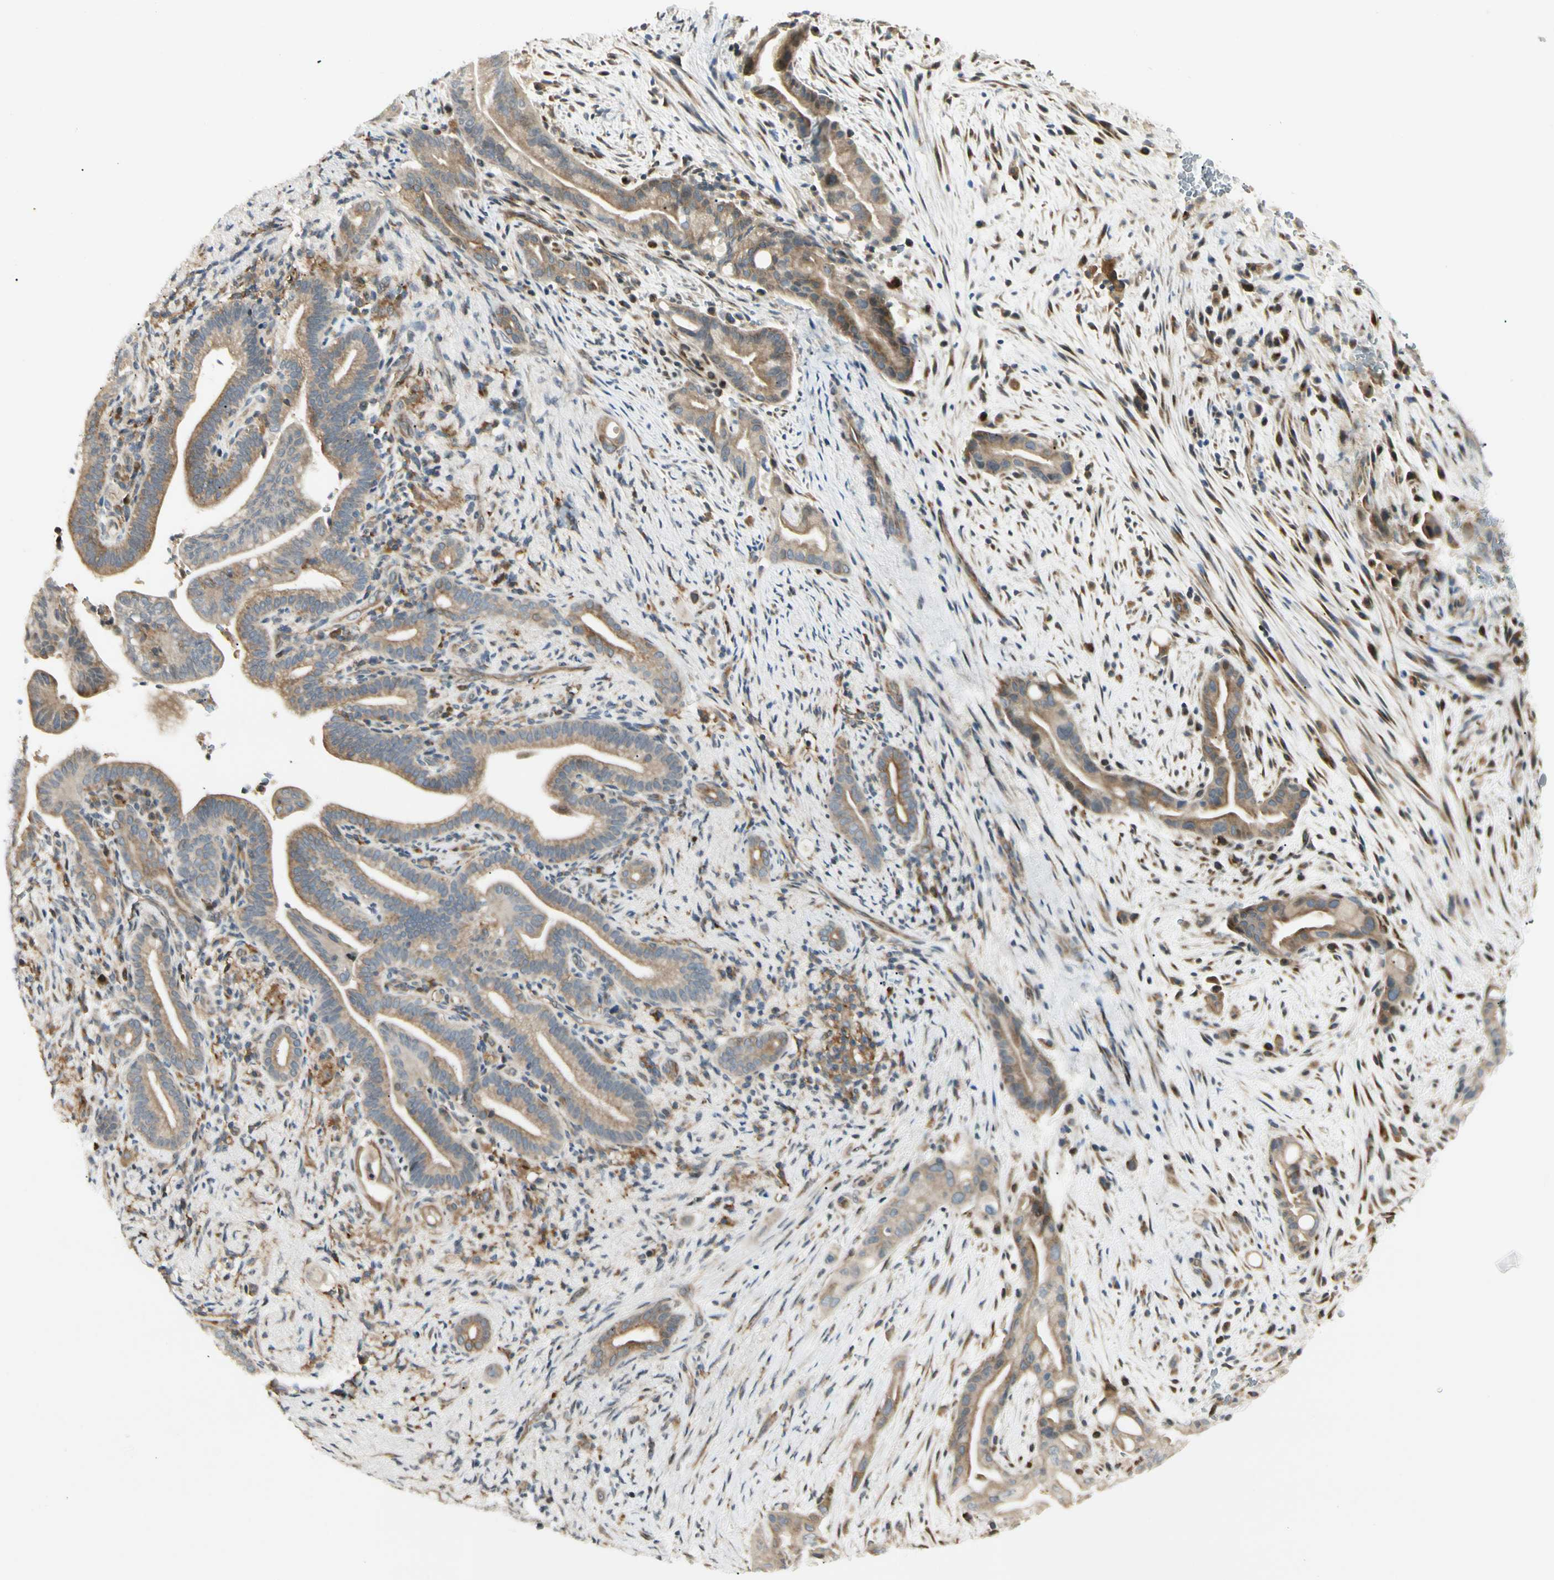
{"staining": {"intensity": "moderate", "quantity": ">75%", "location": "cytoplasmic/membranous"}, "tissue": "liver cancer", "cell_type": "Tumor cells", "image_type": "cancer", "snomed": [{"axis": "morphology", "description": "Cholangiocarcinoma"}, {"axis": "topography", "description": "Liver"}], "caption": "Immunohistochemical staining of liver cholangiocarcinoma reveals medium levels of moderate cytoplasmic/membranous positivity in about >75% of tumor cells.", "gene": "FNDC3B", "patient": {"sex": "female", "age": 68}}